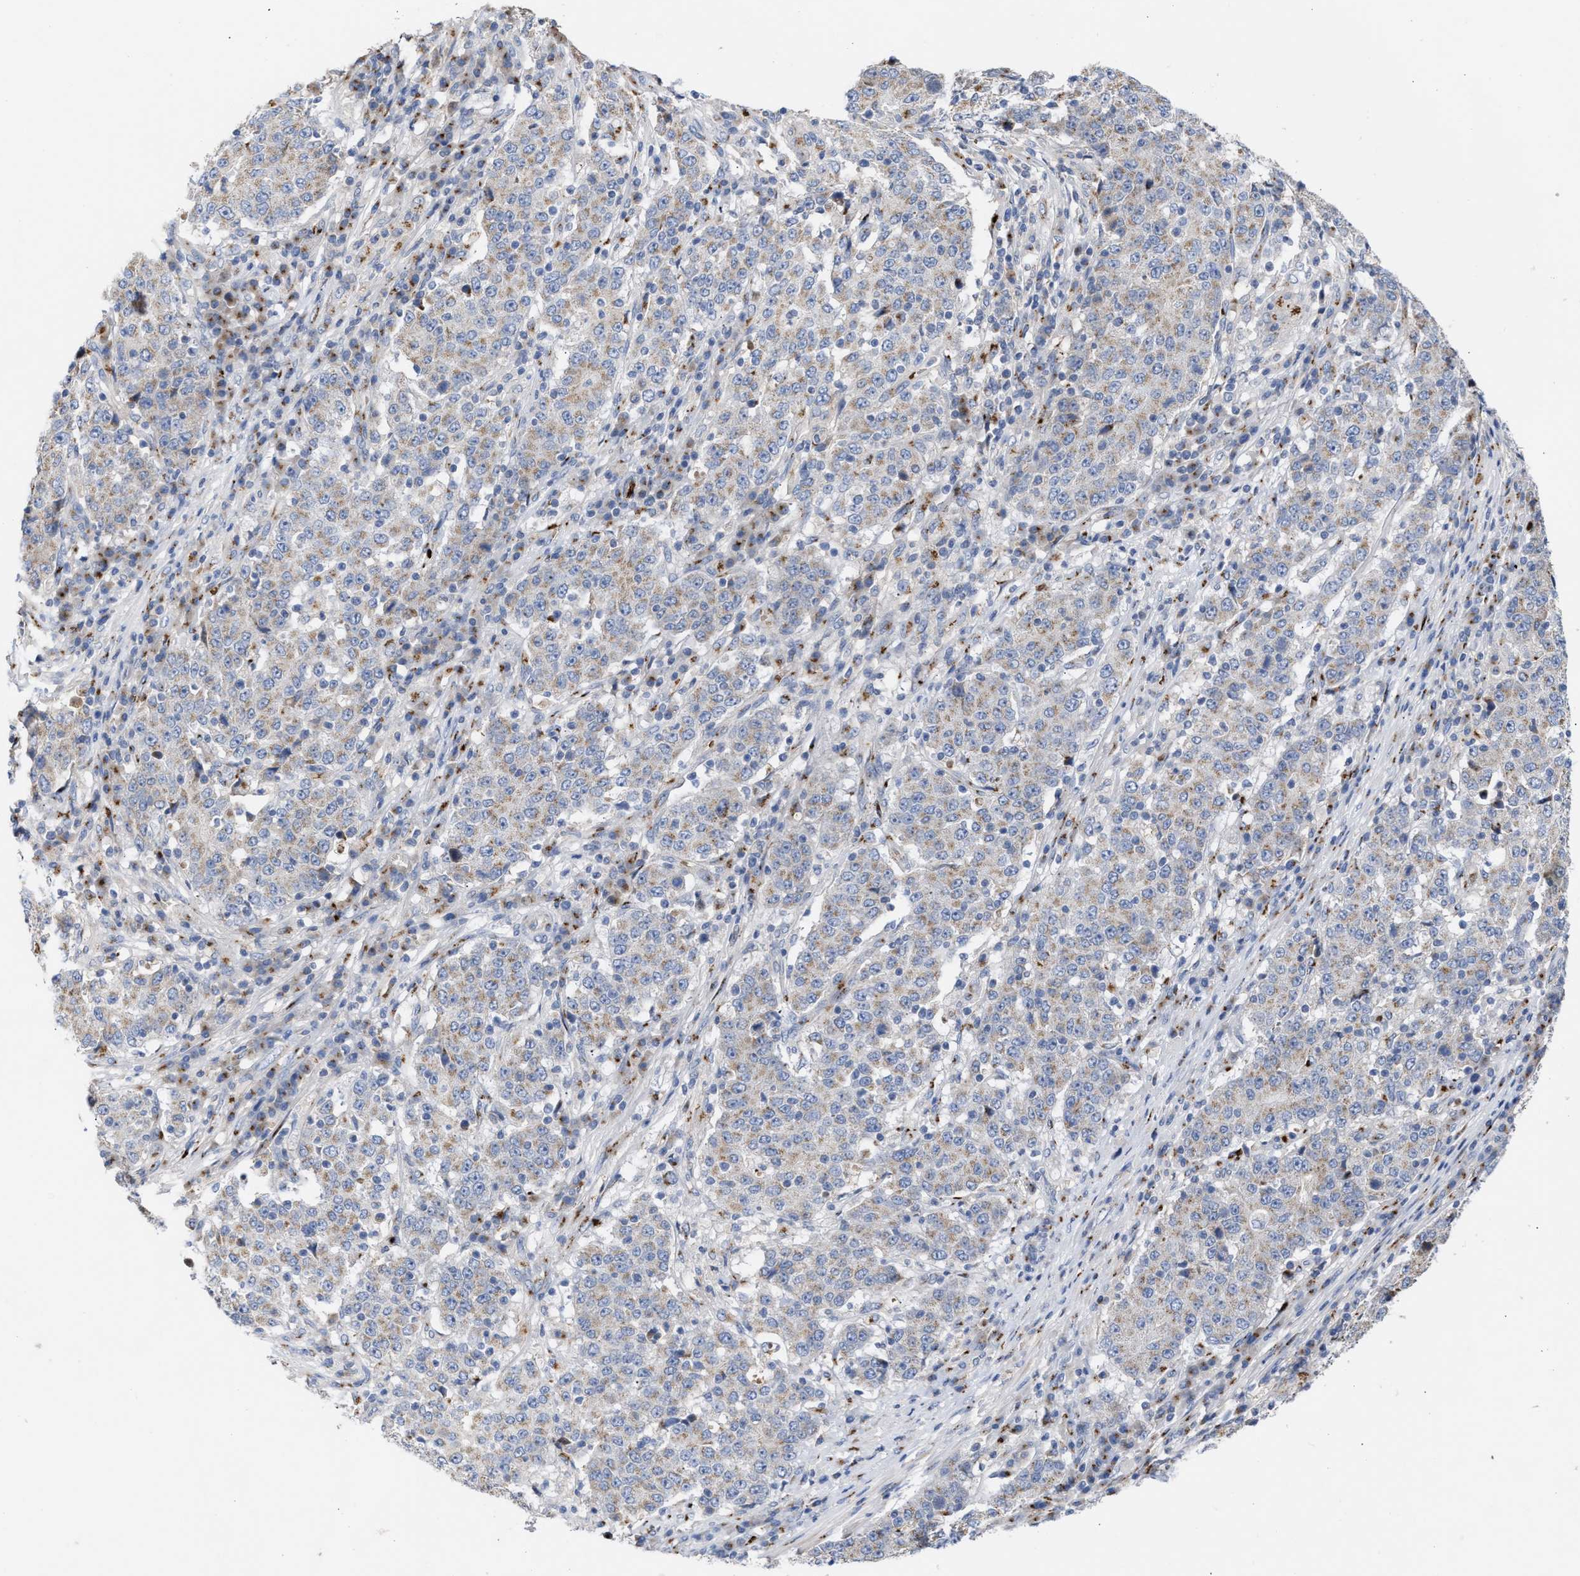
{"staining": {"intensity": "weak", "quantity": ">75%", "location": "cytoplasmic/membranous"}, "tissue": "stomach cancer", "cell_type": "Tumor cells", "image_type": "cancer", "snomed": [{"axis": "morphology", "description": "Adenocarcinoma, NOS"}, {"axis": "topography", "description": "Stomach"}], "caption": "Protein expression analysis of human stomach cancer (adenocarcinoma) reveals weak cytoplasmic/membranous staining in about >75% of tumor cells.", "gene": "CCL2", "patient": {"sex": "male", "age": 59}}